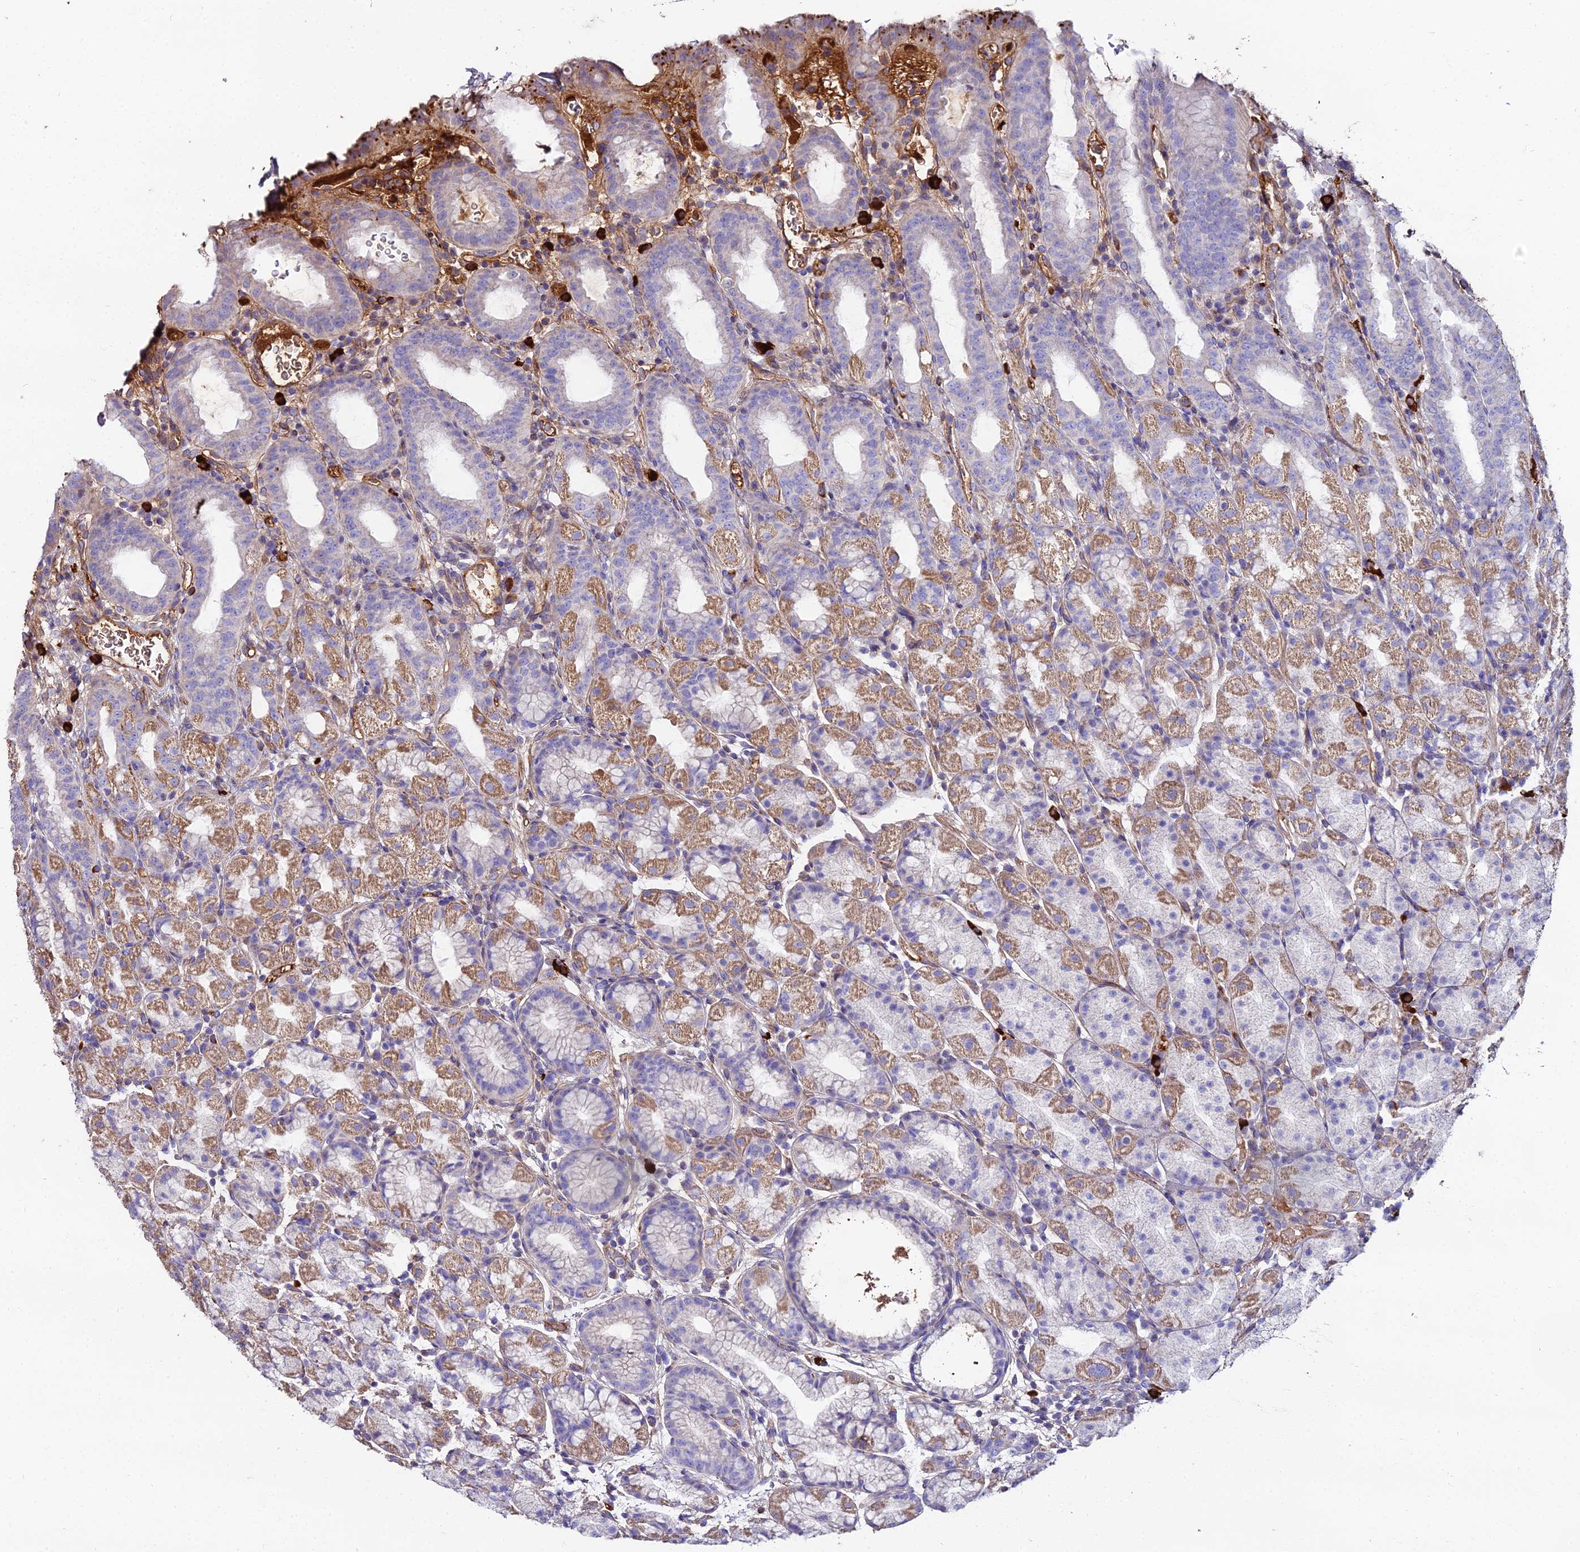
{"staining": {"intensity": "moderate", "quantity": "<25%", "location": "cytoplasmic/membranous"}, "tissue": "stomach", "cell_type": "Glandular cells", "image_type": "normal", "snomed": [{"axis": "morphology", "description": "Normal tissue, NOS"}, {"axis": "topography", "description": "Stomach, upper"}, {"axis": "topography", "description": "Stomach, lower"}, {"axis": "topography", "description": "Small intestine"}], "caption": "Immunohistochemistry (IHC) of benign stomach exhibits low levels of moderate cytoplasmic/membranous positivity in approximately <25% of glandular cells. The staining was performed using DAB, with brown indicating positive protein expression. Nuclei are stained blue with hematoxylin.", "gene": "BEX4", "patient": {"sex": "male", "age": 68}}